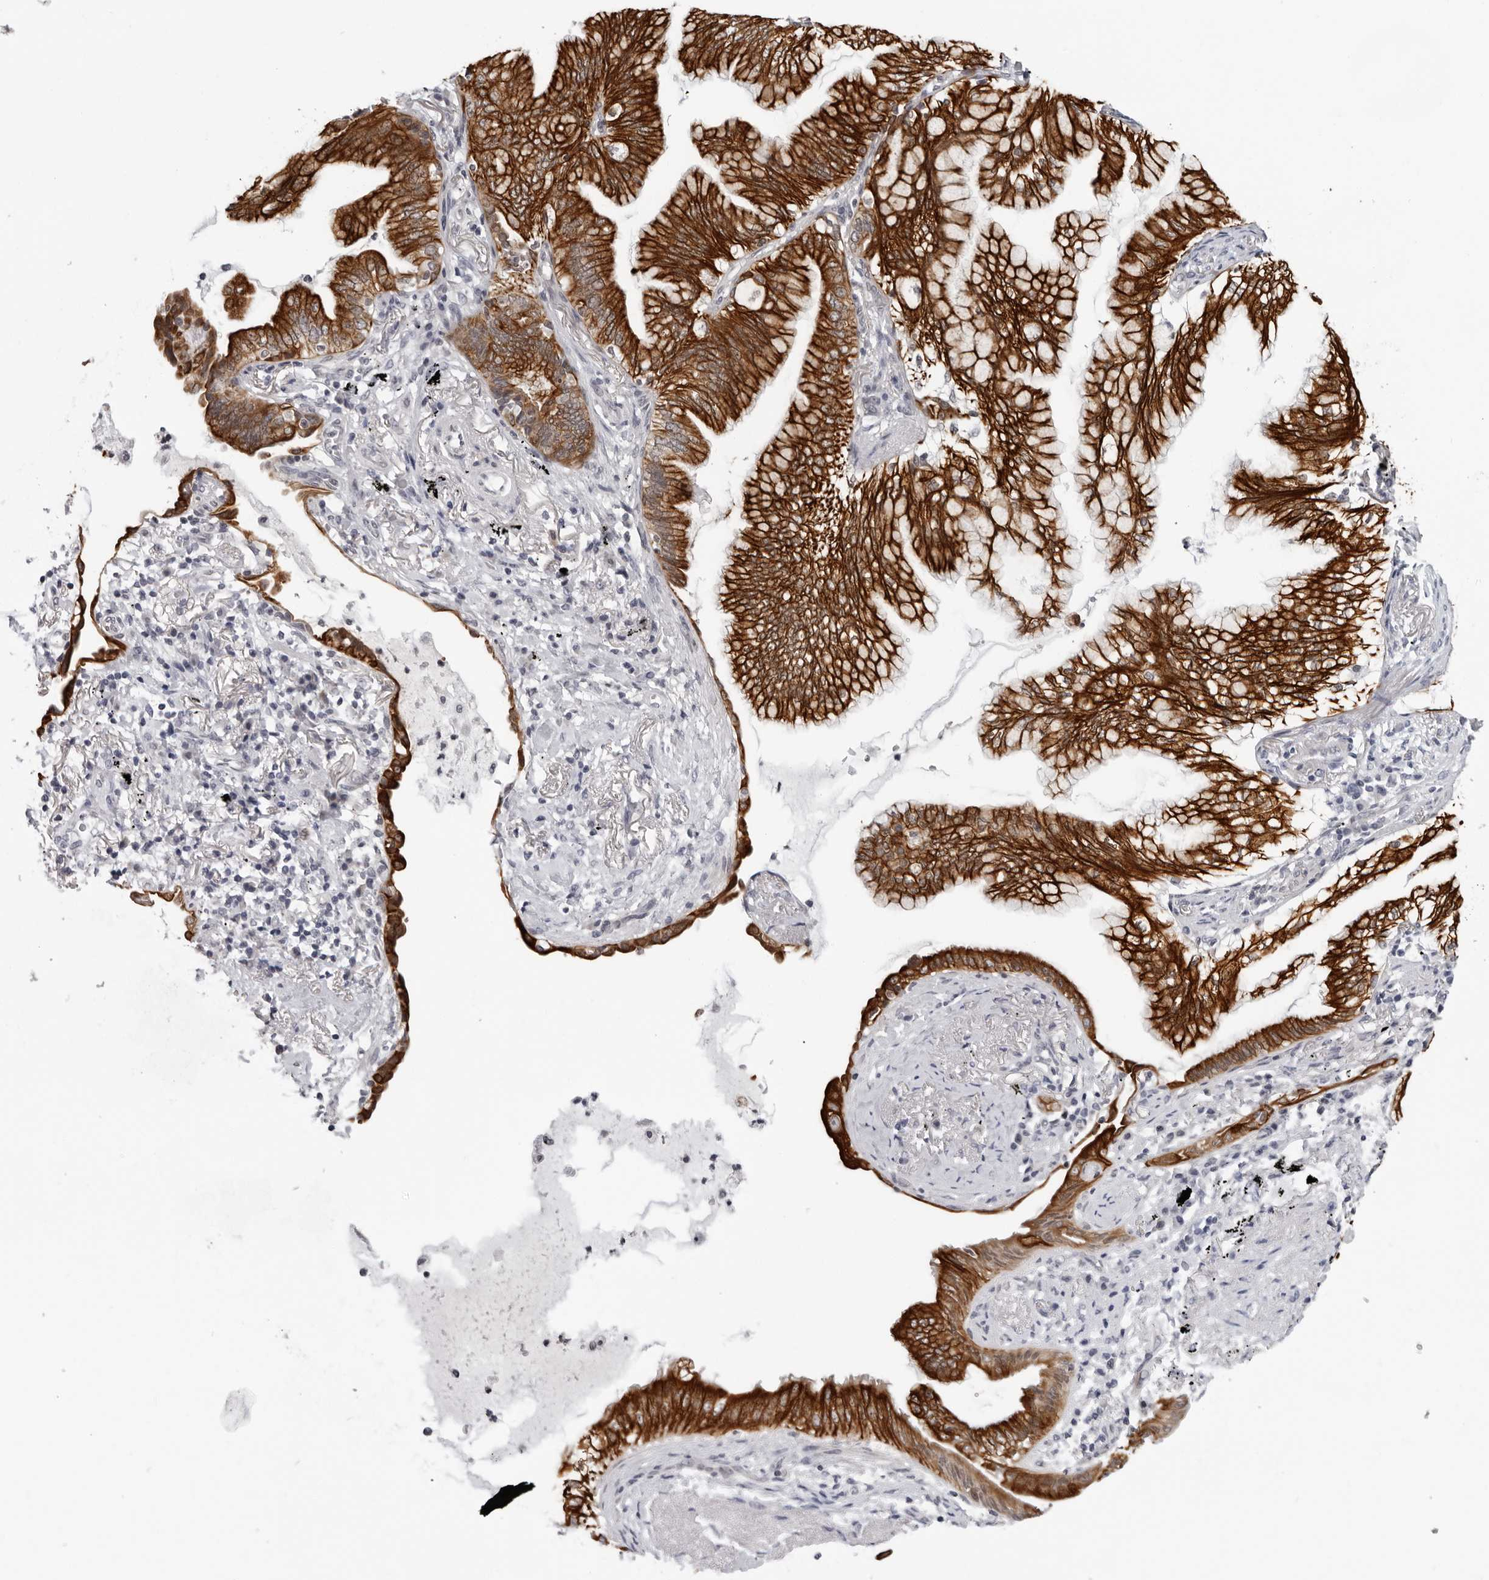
{"staining": {"intensity": "strong", "quantity": ">75%", "location": "cytoplasmic/membranous"}, "tissue": "lung cancer", "cell_type": "Tumor cells", "image_type": "cancer", "snomed": [{"axis": "morphology", "description": "Adenocarcinoma, NOS"}, {"axis": "topography", "description": "Lung"}], "caption": "Immunohistochemical staining of lung cancer displays strong cytoplasmic/membranous protein positivity in approximately >75% of tumor cells.", "gene": "CCDC28B", "patient": {"sex": "female", "age": 70}}